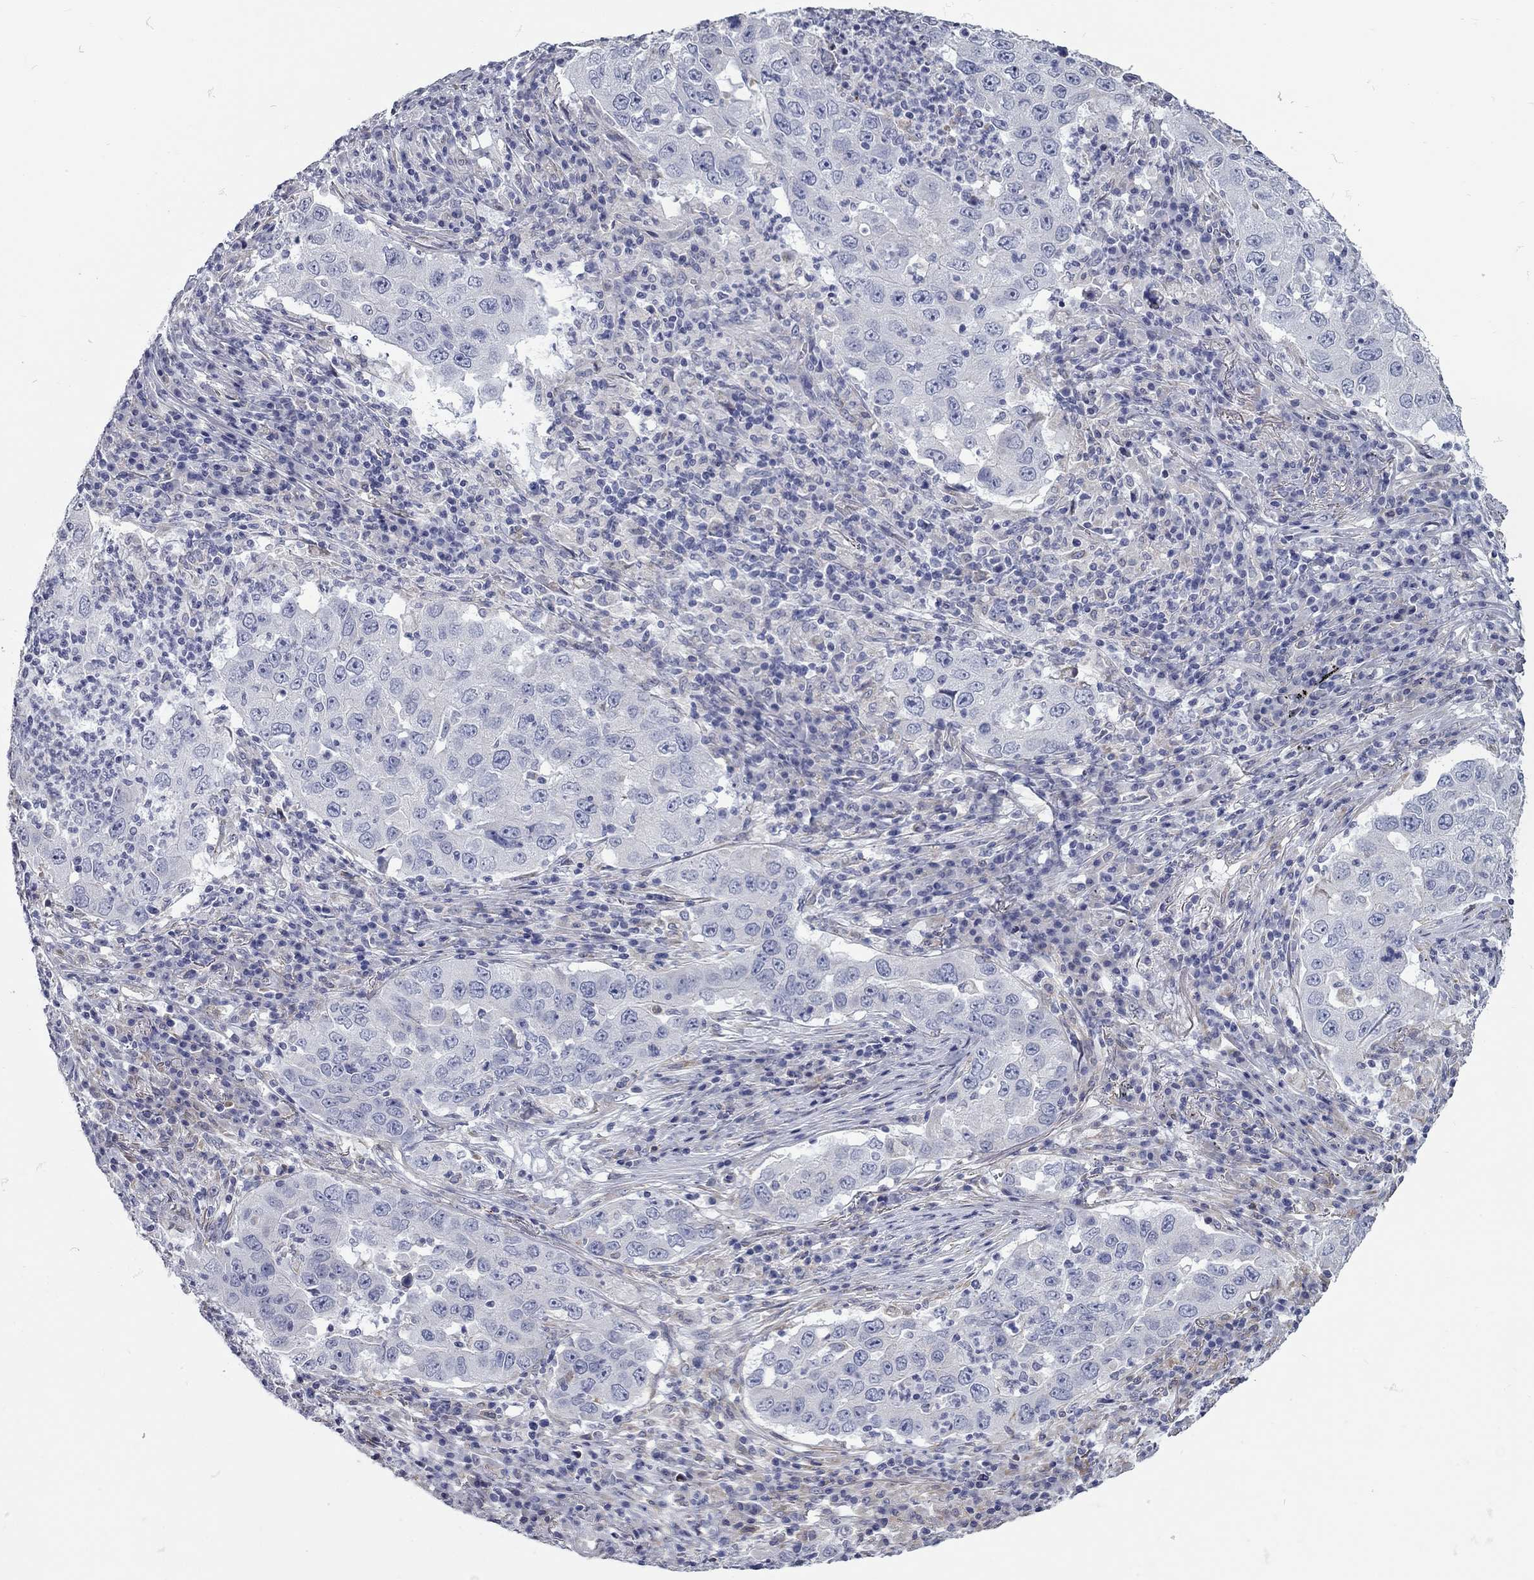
{"staining": {"intensity": "negative", "quantity": "none", "location": "none"}, "tissue": "lung cancer", "cell_type": "Tumor cells", "image_type": "cancer", "snomed": [{"axis": "morphology", "description": "Adenocarcinoma, NOS"}, {"axis": "topography", "description": "Lung"}], "caption": "An IHC image of lung cancer (adenocarcinoma) is shown. There is no staining in tumor cells of lung cancer (adenocarcinoma).", "gene": "XAGE2", "patient": {"sex": "male", "age": 73}}